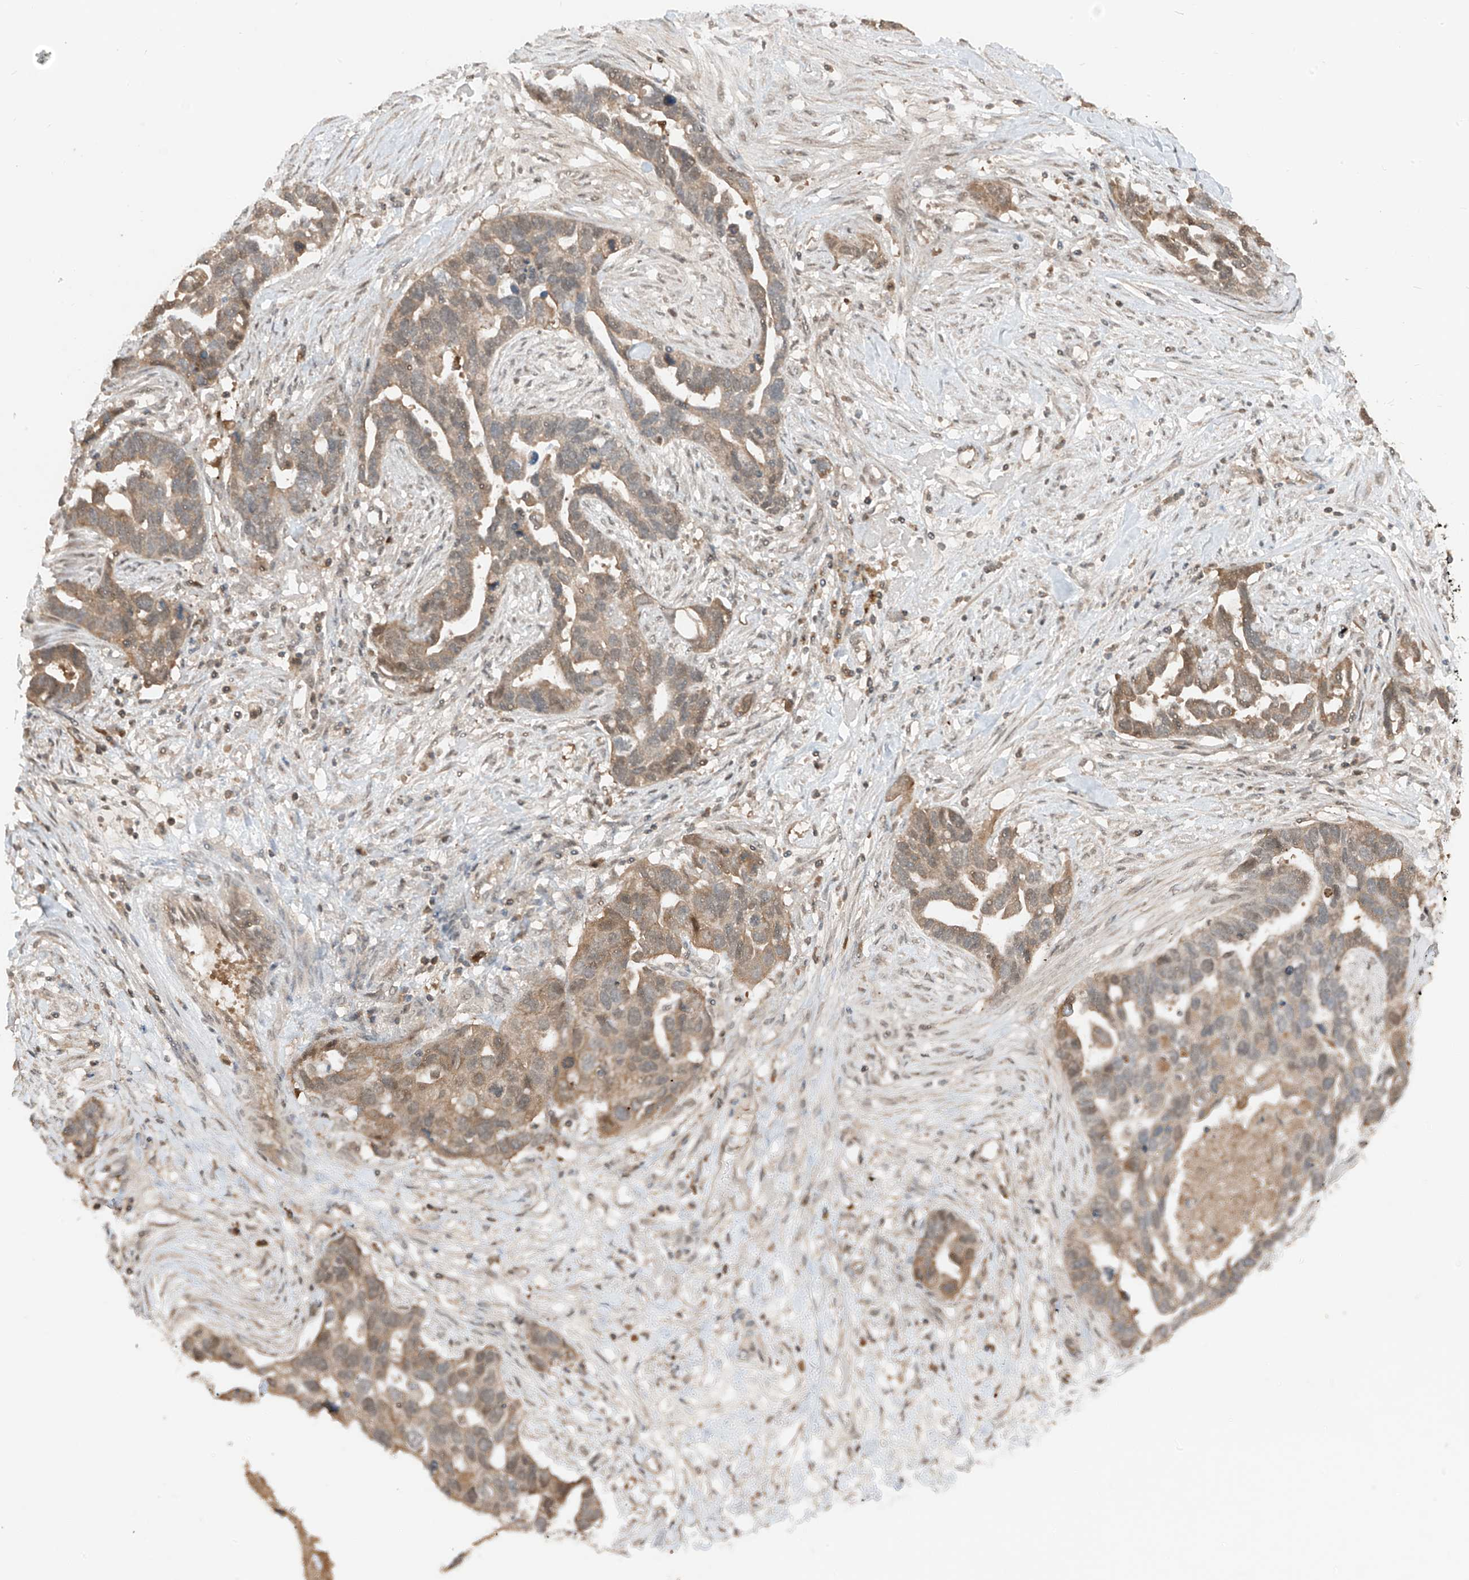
{"staining": {"intensity": "weak", "quantity": "25%-75%", "location": "cytoplasmic/membranous"}, "tissue": "ovarian cancer", "cell_type": "Tumor cells", "image_type": "cancer", "snomed": [{"axis": "morphology", "description": "Cystadenocarcinoma, serous, NOS"}, {"axis": "topography", "description": "Ovary"}], "caption": "Immunohistochemical staining of ovarian cancer (serous cystadenocarcinoma) exhibits weak cytoplasmic/membranous protein staining in about 25%-75% of tumor cells.", "gene": "COLGALT2", "patient": {"sex": "female", "age": 54}}